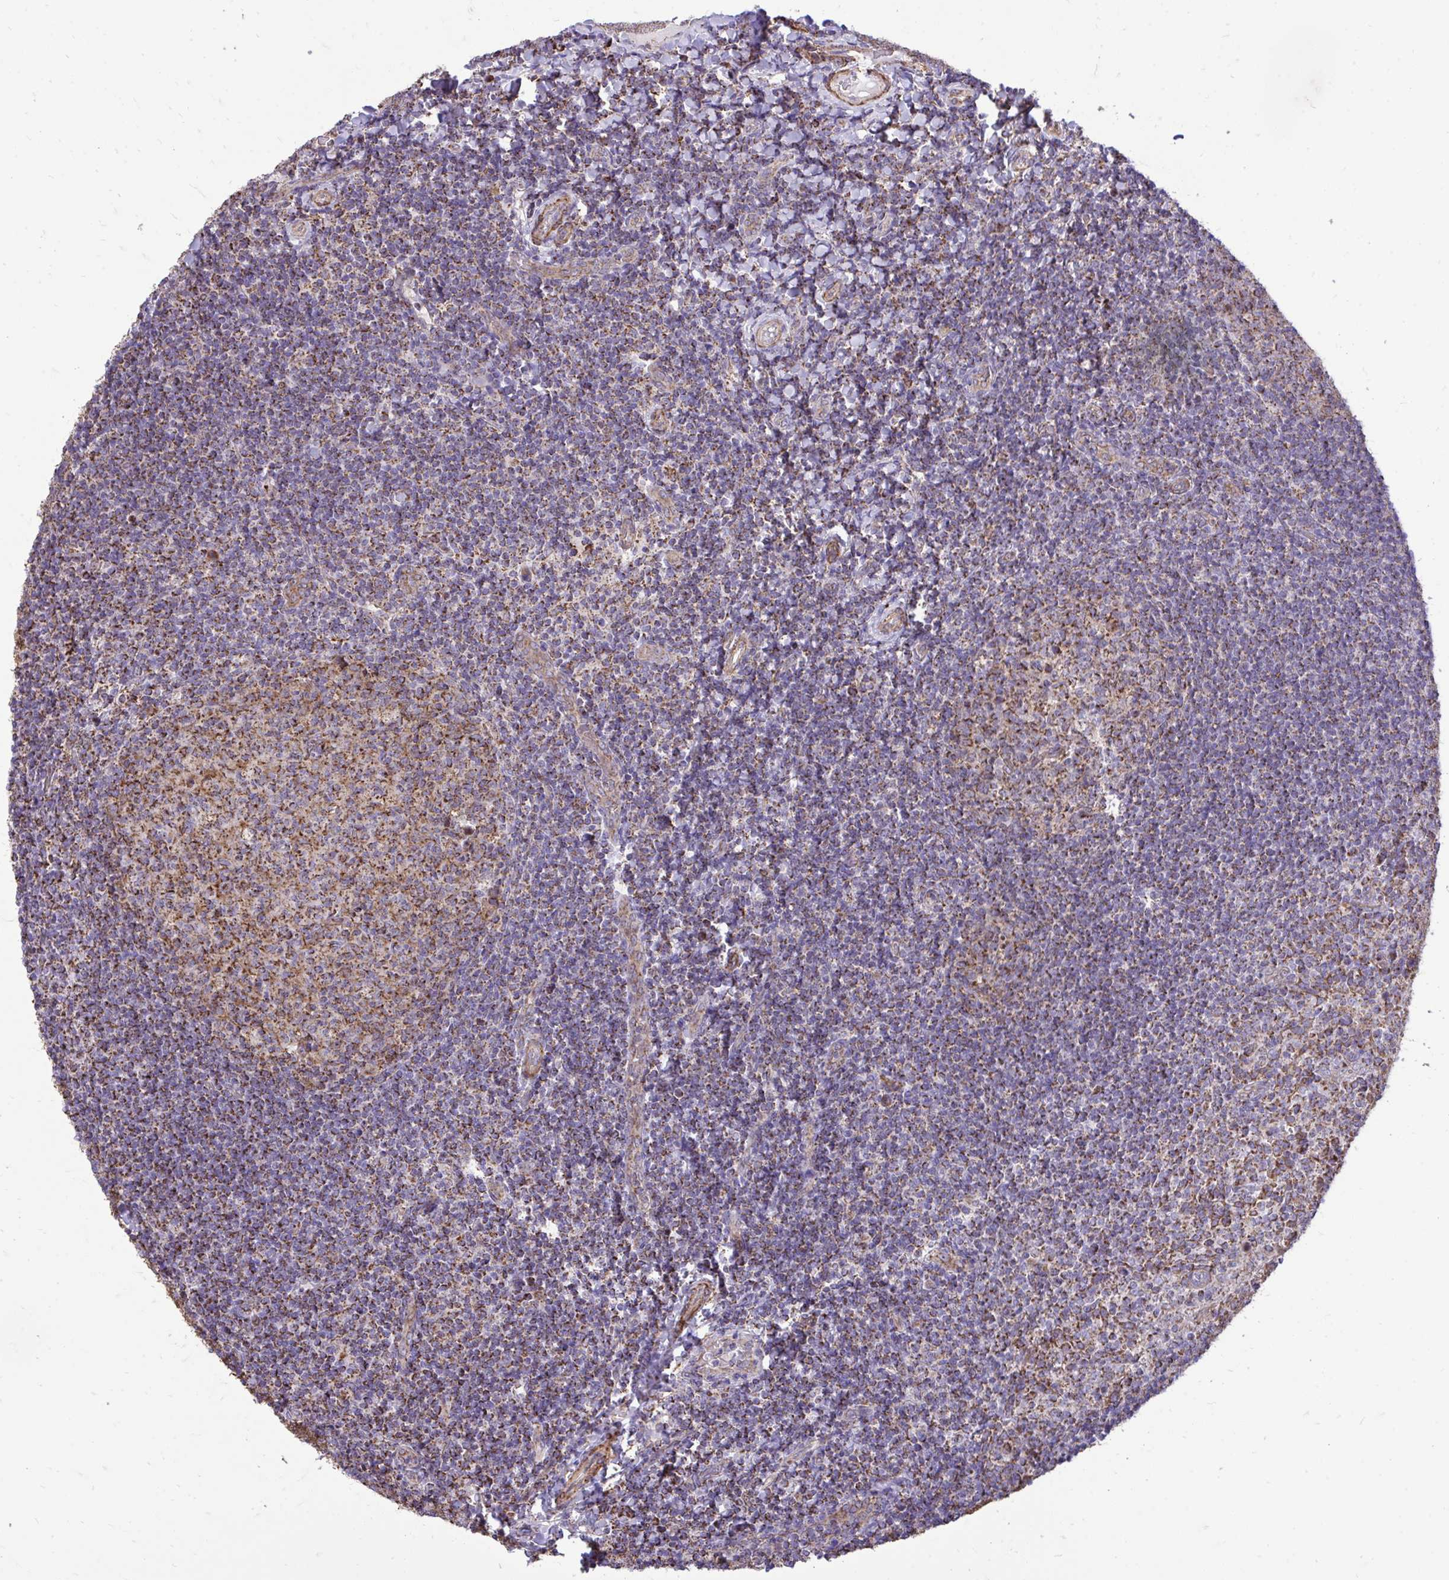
{"staining": {"intensity": "moderate", "quantity": ">75%", "location": "cytoplasmic/membranous"}, "tissue": "tonsil", "cell_type": "Germinal center cells", "image_type": "normal", "snomed": [{"axis": "morphology", "description": "Normal tissue, NOS"}, {"axis": "topography", "description": "Tonsil"}], "caption": "Tonsil stained with DAB IHC demonstrates medium levels of moderate cytoplasmic/membranous expression in approximately >75% of germinal center cells.", "gene": "UBE2C", "patient": {"sex": "female", "age": 10}}